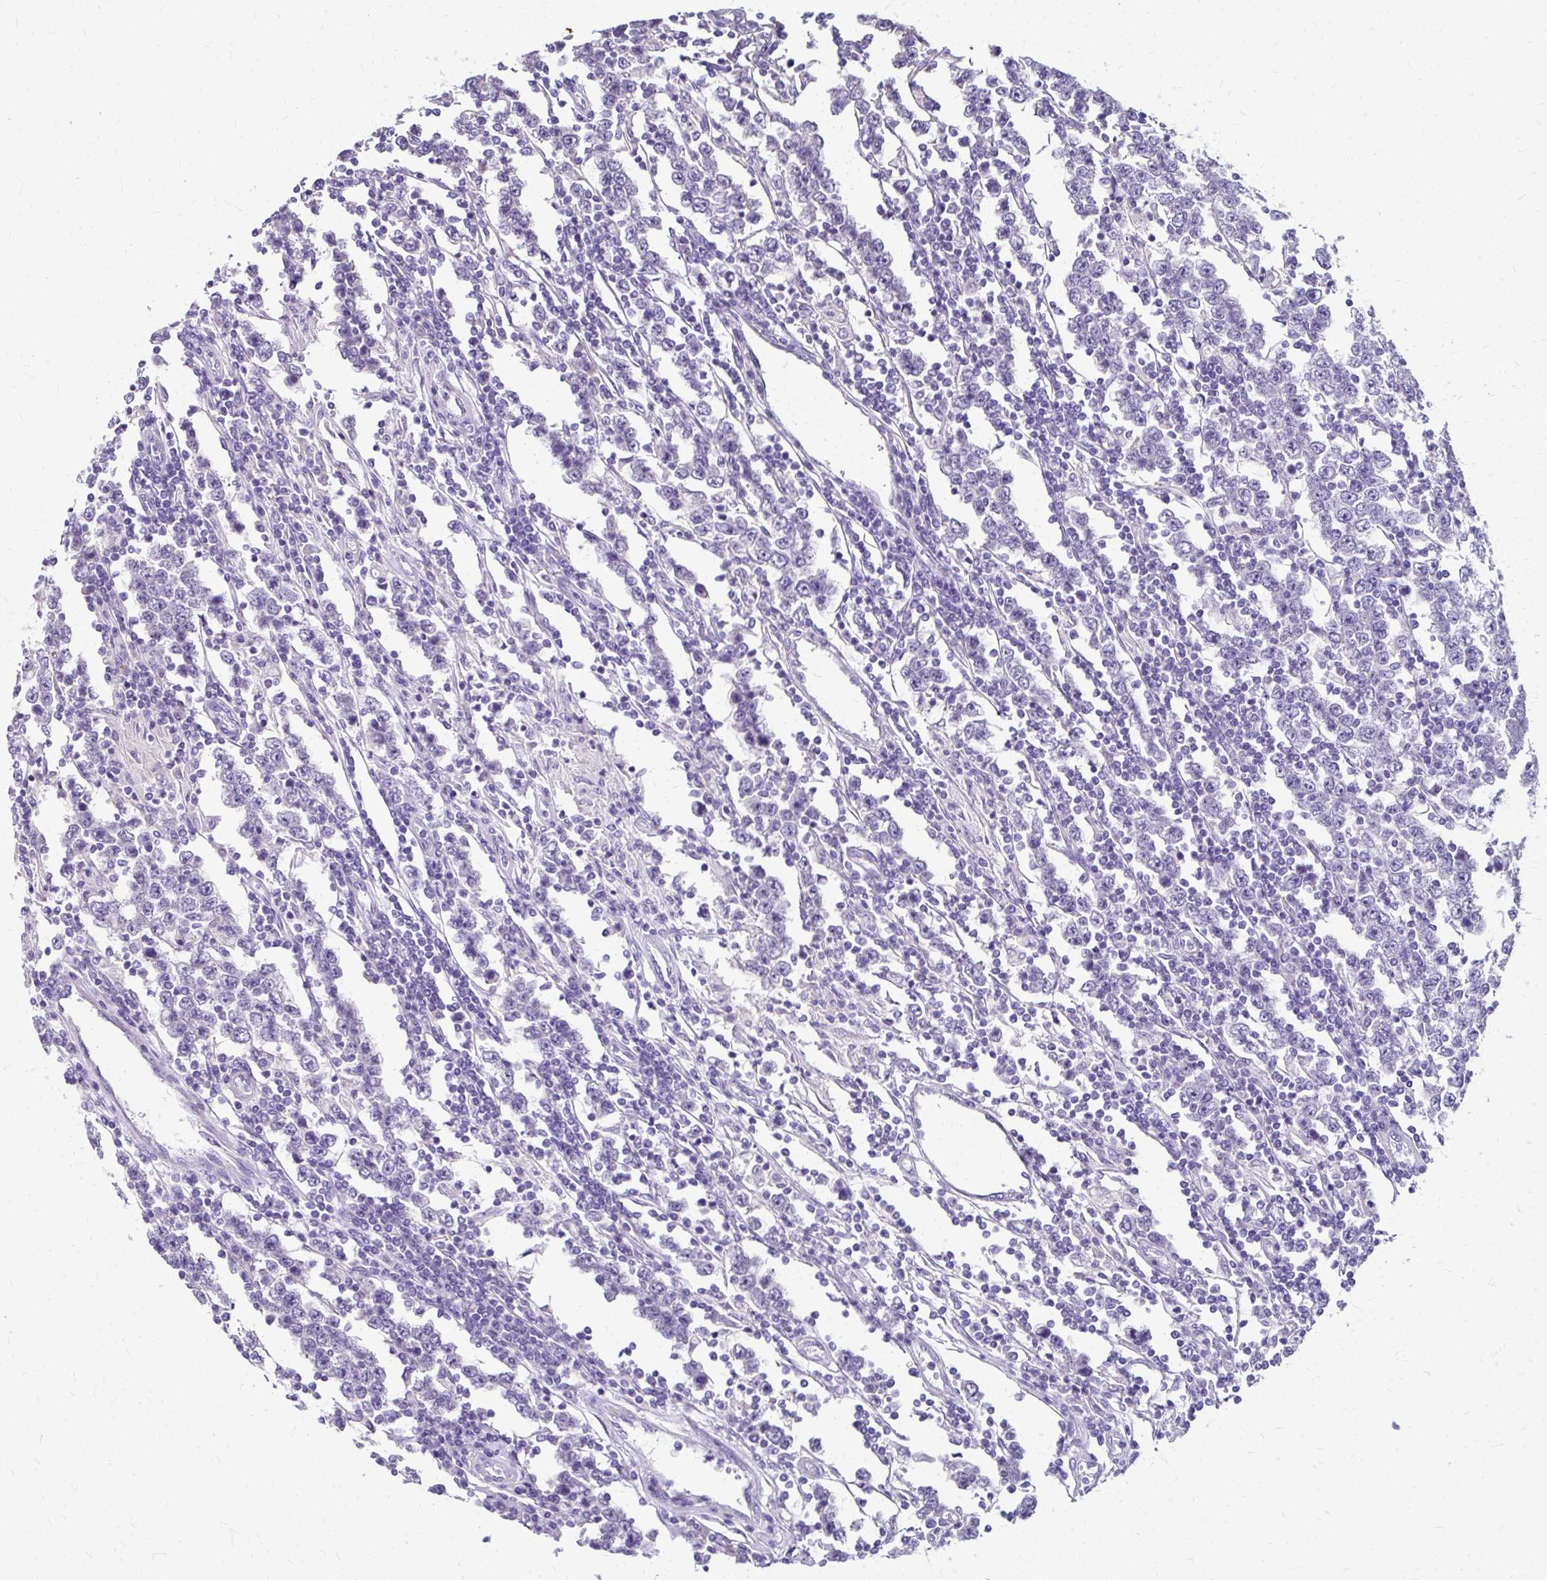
{"staining": {"intensity": "negative", "quantity": "none", "location": "none"}, "tissue": "testis cancer", "cell_type": "Tumor cells", "image_type": "cancer", "snomed": [{"axis": "morphology", "description": "Normal tissue, NOS"}, {"axis": "morphology", "description": "Urothelial carcinoma, High grade"}, {"axis": "morphology", "description": "Seminoma, NOS"}, {"axis": "morphology", "description": "Carcinoma, Embryonal, NOS"}, {"axis": "topography", "description": "Urinary bladder"}, {"axis": "topography", "description": "Testis"}], "caption": "The histopathology image demonstrates no significant expression in tumor cells of testis high-grade urothelial carcinoma.", "gene": "ZNF555", "patient": {"sex": "male", "age": 41}}